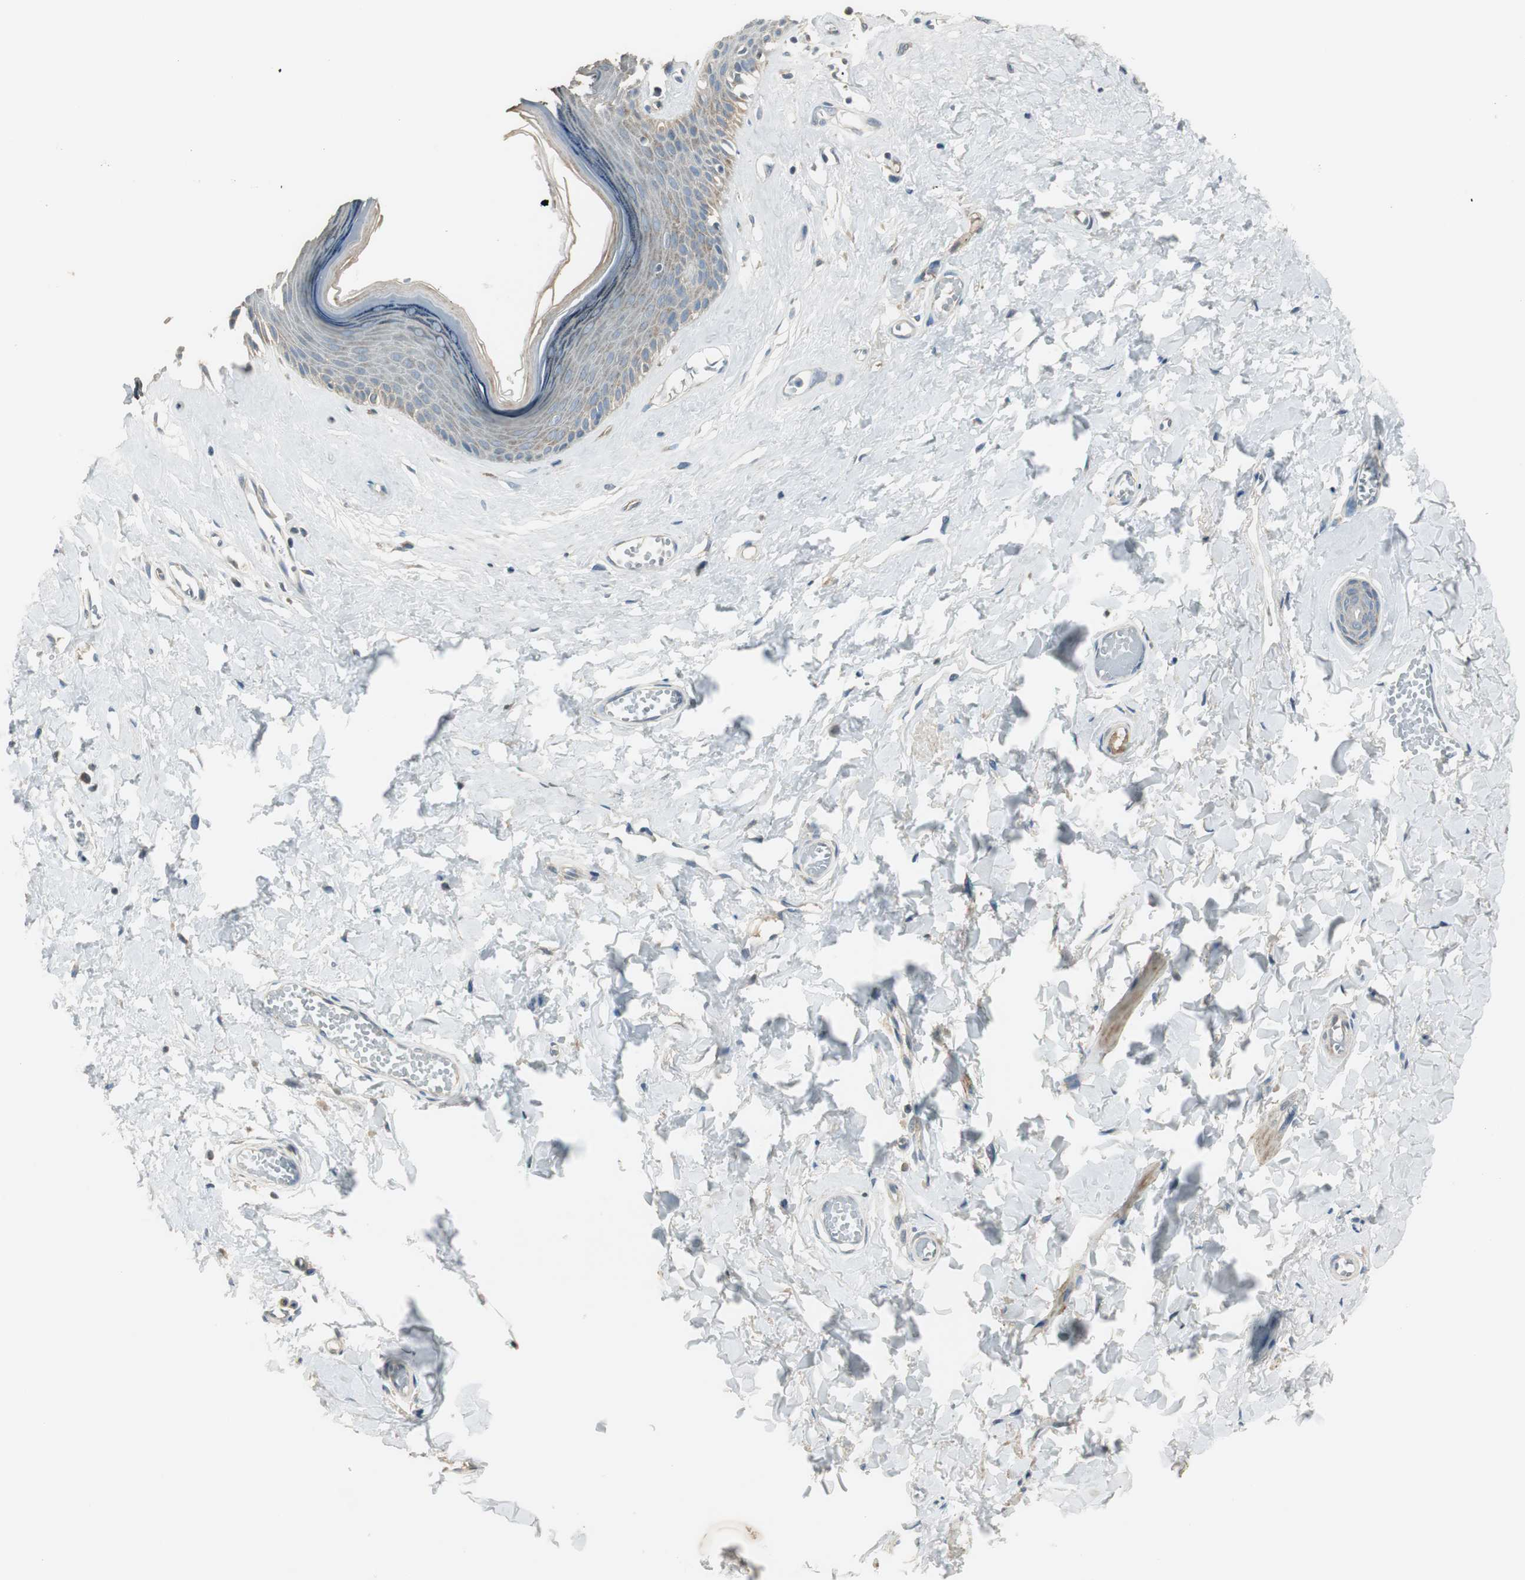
{"staining": {"intensity": "weak", "quantity": "25%-75%", "location": "cytoplasmic/membranous"}, "tissue": "skin", "cell_type": "Epidermal cells", "image_type": "normal", "snomed": [{"axis": "morphology", "description": "Normal tissue, NOS"}, {"axis": "morphology", "description": "Inflammation, NOS"}, {"axis": "topography", "description": "Vulva"}], "caption": "Skin was stained to show a protein in brown. There is low levels of weak cytoplasmic/membranous expression in about 25%-75% of epidermal cells. Nuclei are stained in blue.", "gene": "MSTO1", "patient": {"sex": "female", "age": 84}}